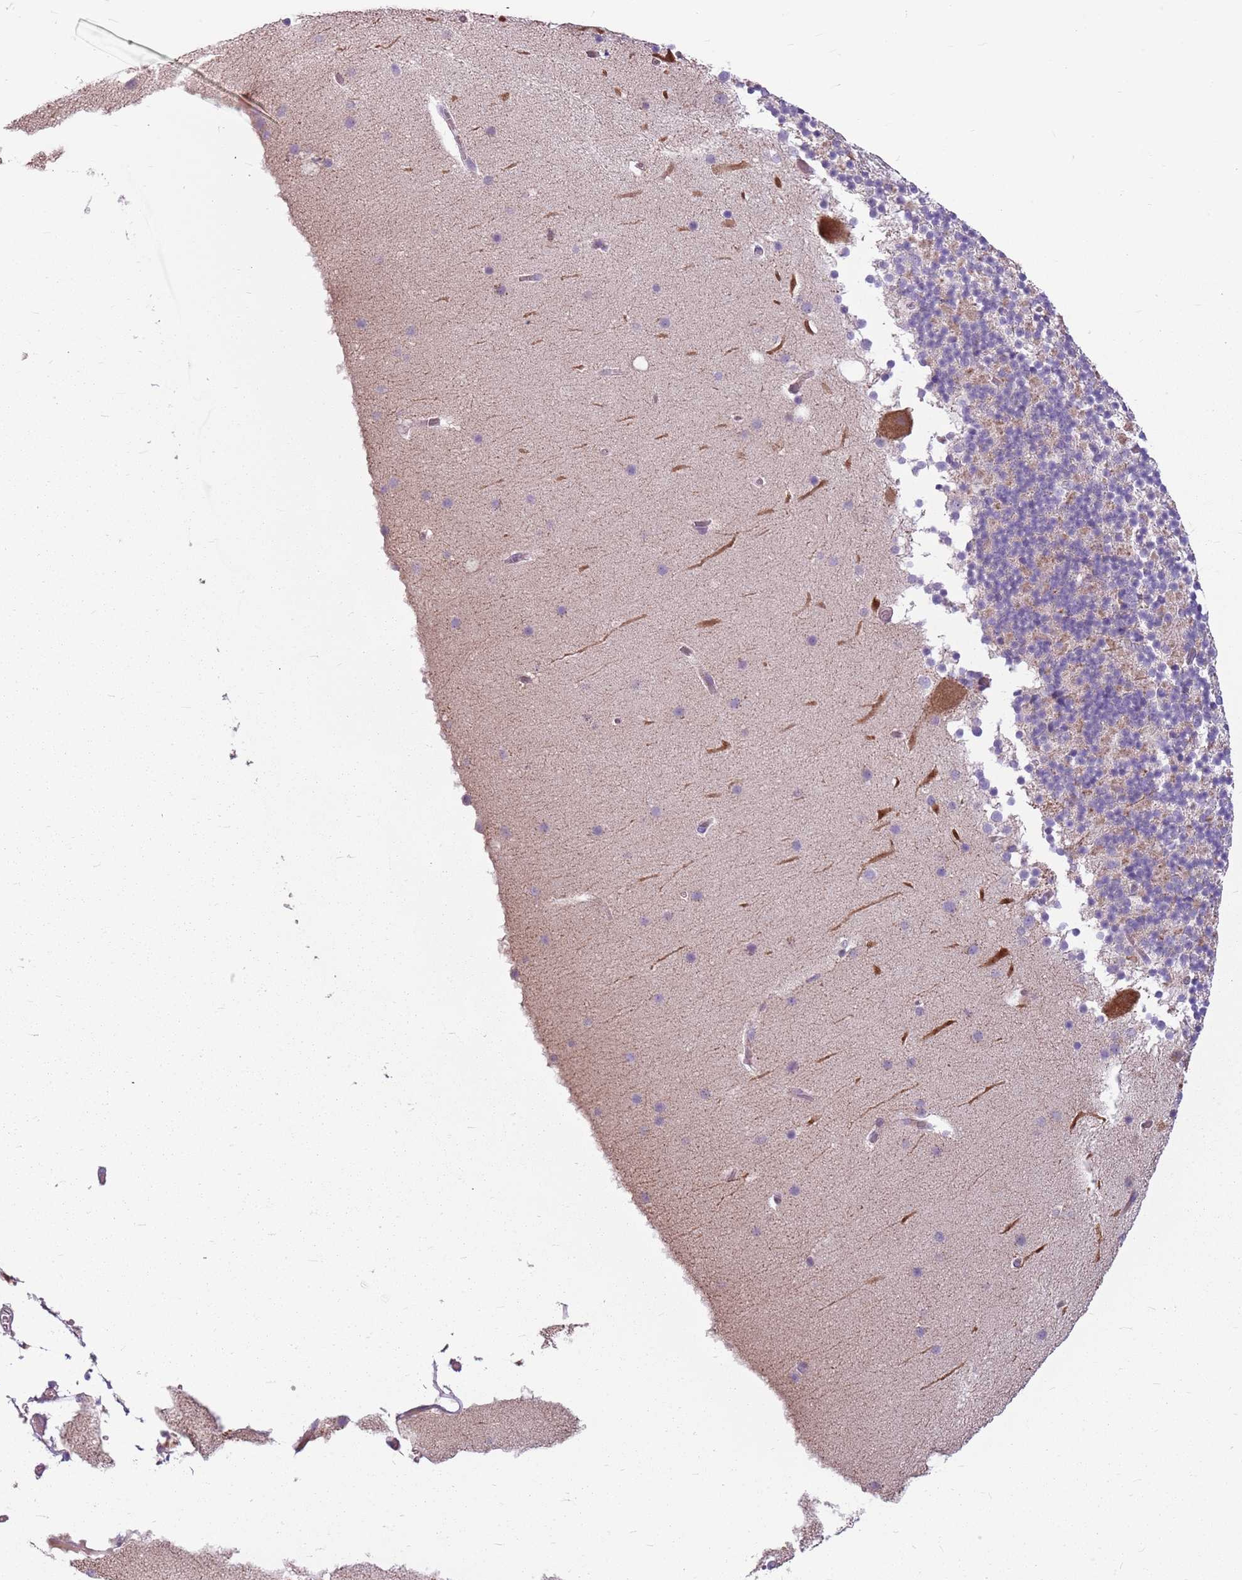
{"staining": {"intensity": "weak", "quantity": "25%-75%", "location": "cytoplasmic/membranous"}, "tissue": "cerebellum", "cell_type": "Cells in granular layer", "image_type": "normal", "snomed": [{"axis": "morphology", "description": "Normal tissue, NOS"}, {"axis": "topography", "description": "Cerebellum"}], "caption": "This is a histology image of IHC staining of unremarkable cerebellum, which shows weak expression in the cytoplasmic/membranous of cells in granular layer.", "gene": "HSPA14", "patient": {"sex": "male", "age": 57}}